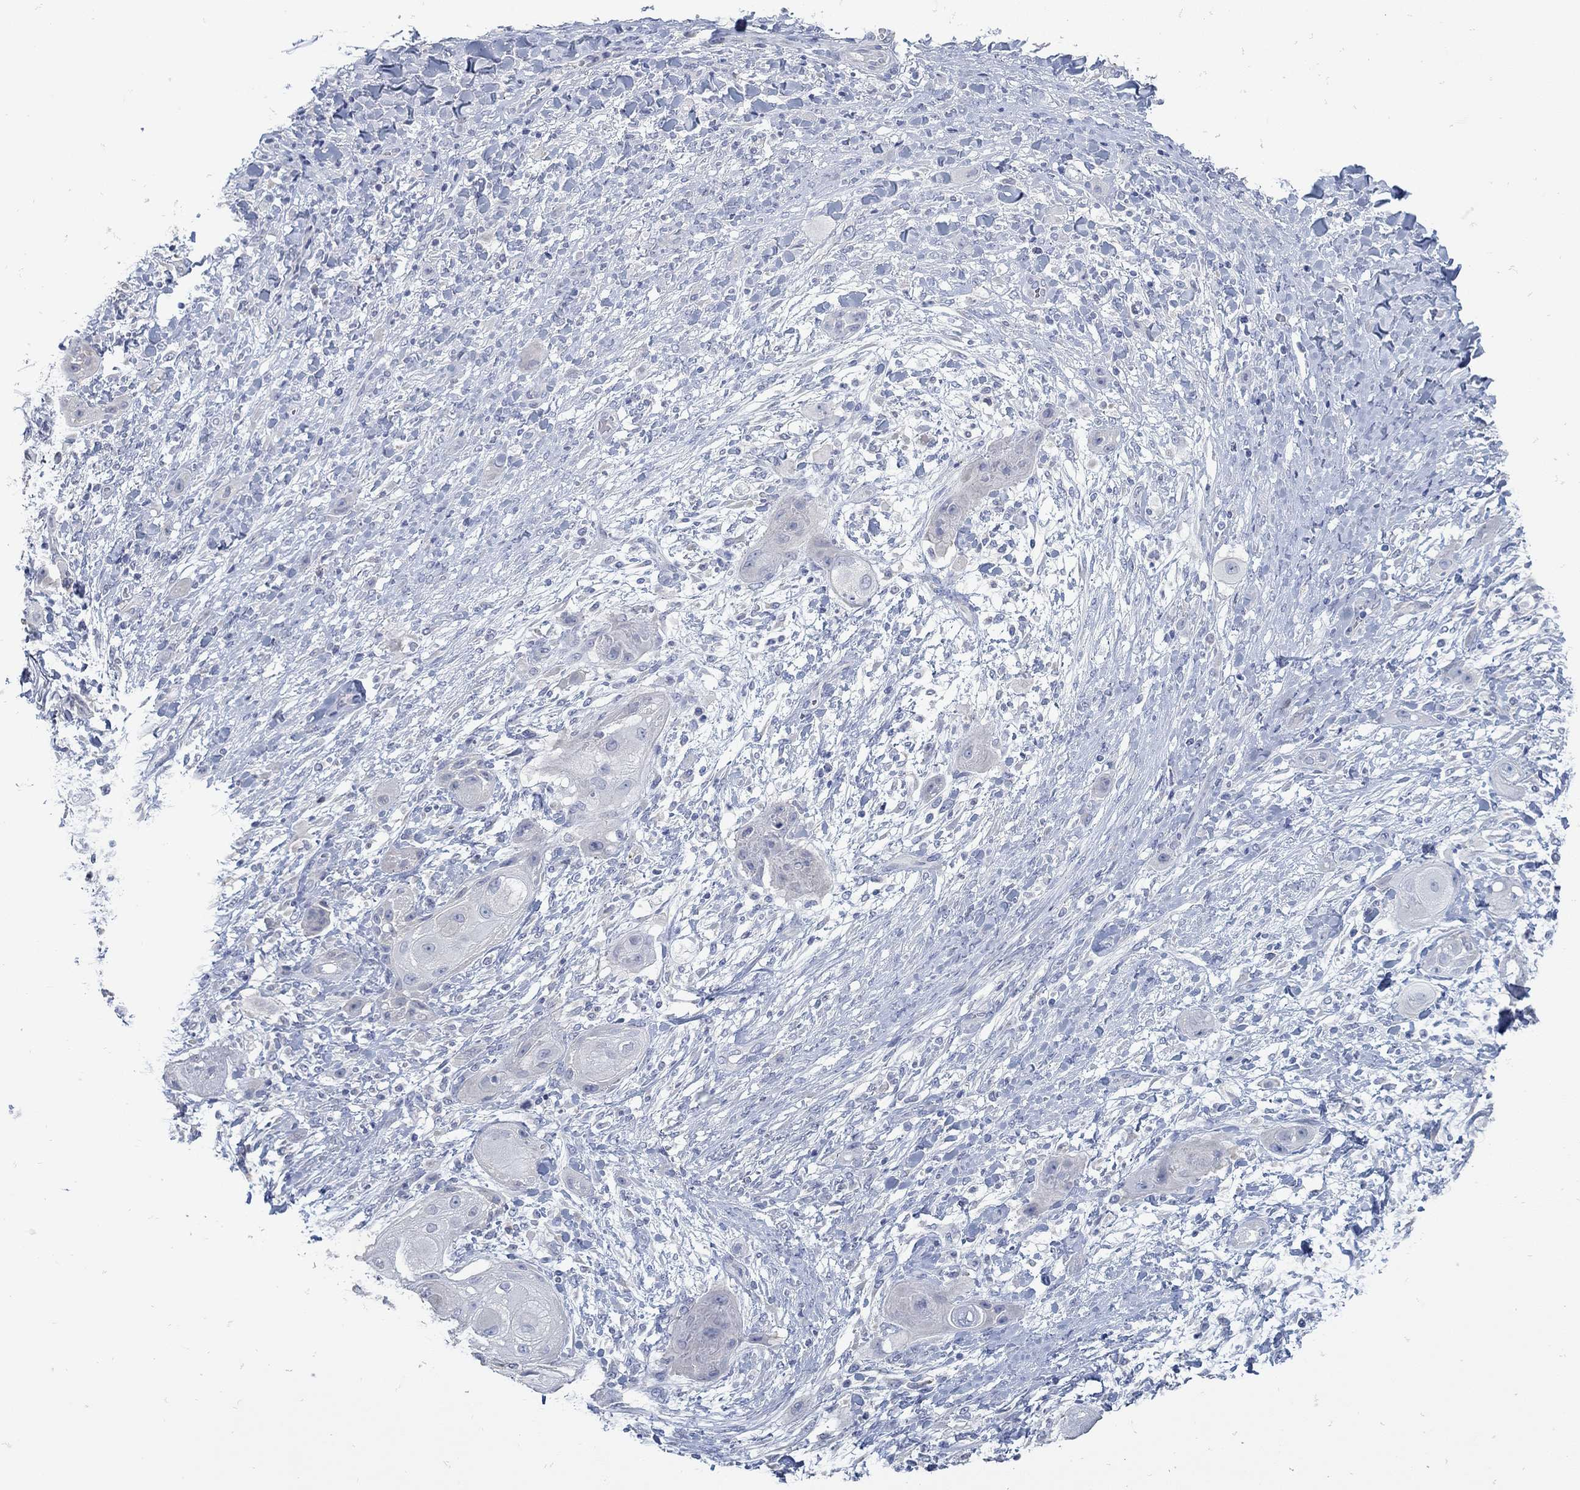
{"staining": {"intensity": "negative", "quantity": "none", "location": "none"}, "tissue": "skin cancer", "cell_type": "Tumor cells", "image_type": "cancer", "snomed": [{"axis": "morphology", "description": "Squamous cell carcinoma, NOS"}, {"axis": "topography", "description": "Skin"}], "caption": "This is a histopathology image of IHC staining of skin cancer (squamous cell carcinoma), which shows no expression in tumor cells.", "gene": "ZFAND4", "patient": {"sex": "male", "age": 62}}